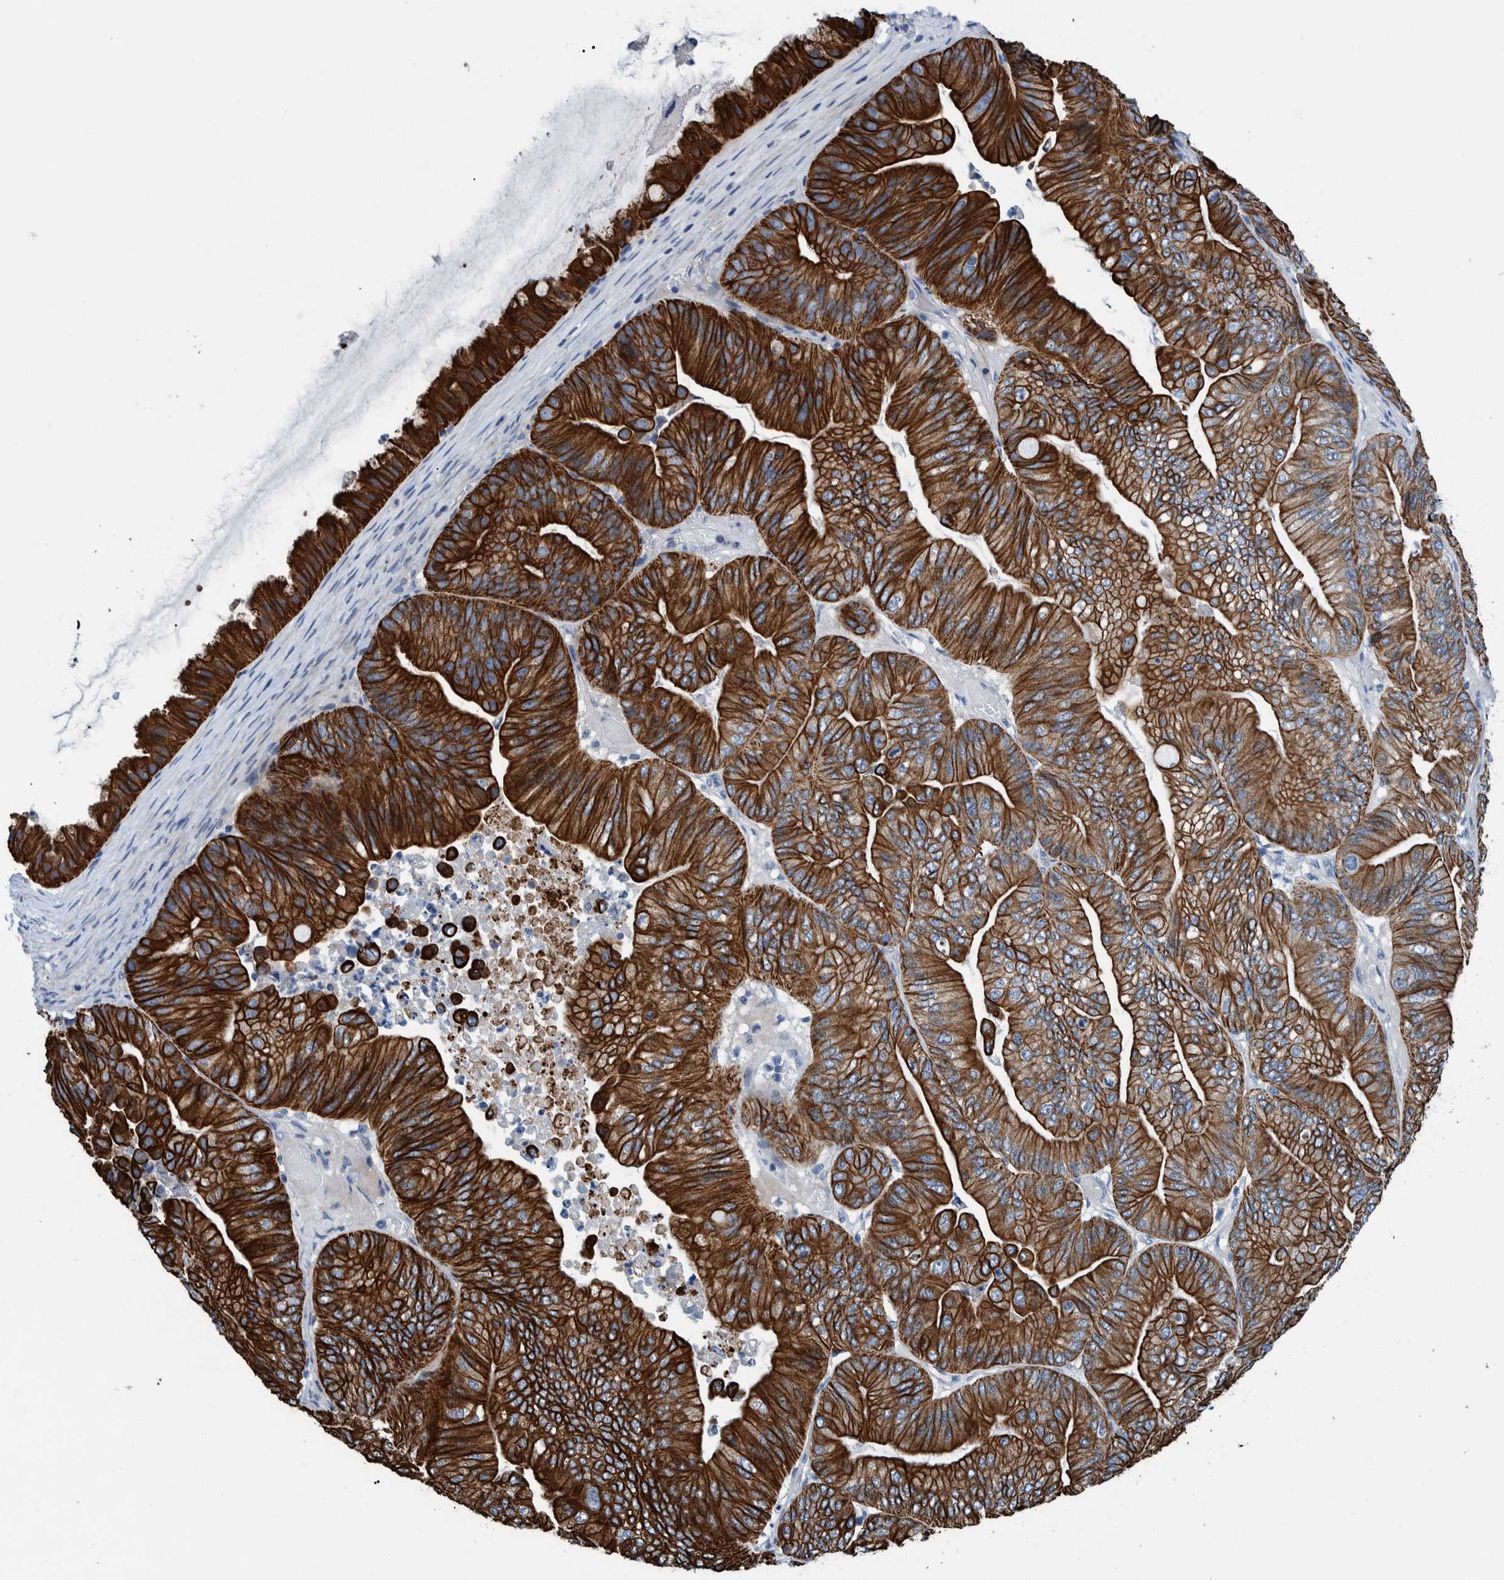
{"staining": {"intensity": "strong", "quantity": ">75%", "location": "cytoplasmic/membranous"}, "tissue": "ovarian cancer", "cell_type": "Tumor cells", "image_type": "cancer", "snomed": [{"axis": "morphology", "description": "Cystadenocarcinoma, mucinous, NOS"}, {"axis": "topography", "description": "Ovary"}], "caption": "IHC (DAB) staining of human ovarian cancer demonstrates strong cytoplasmic/membranous protein positivity in about >75% of tumor cells. (IHC, brightfield microscopy, high magnification).", "gene": "MKS1", "patient": {"sex": "female", "age": 61}}